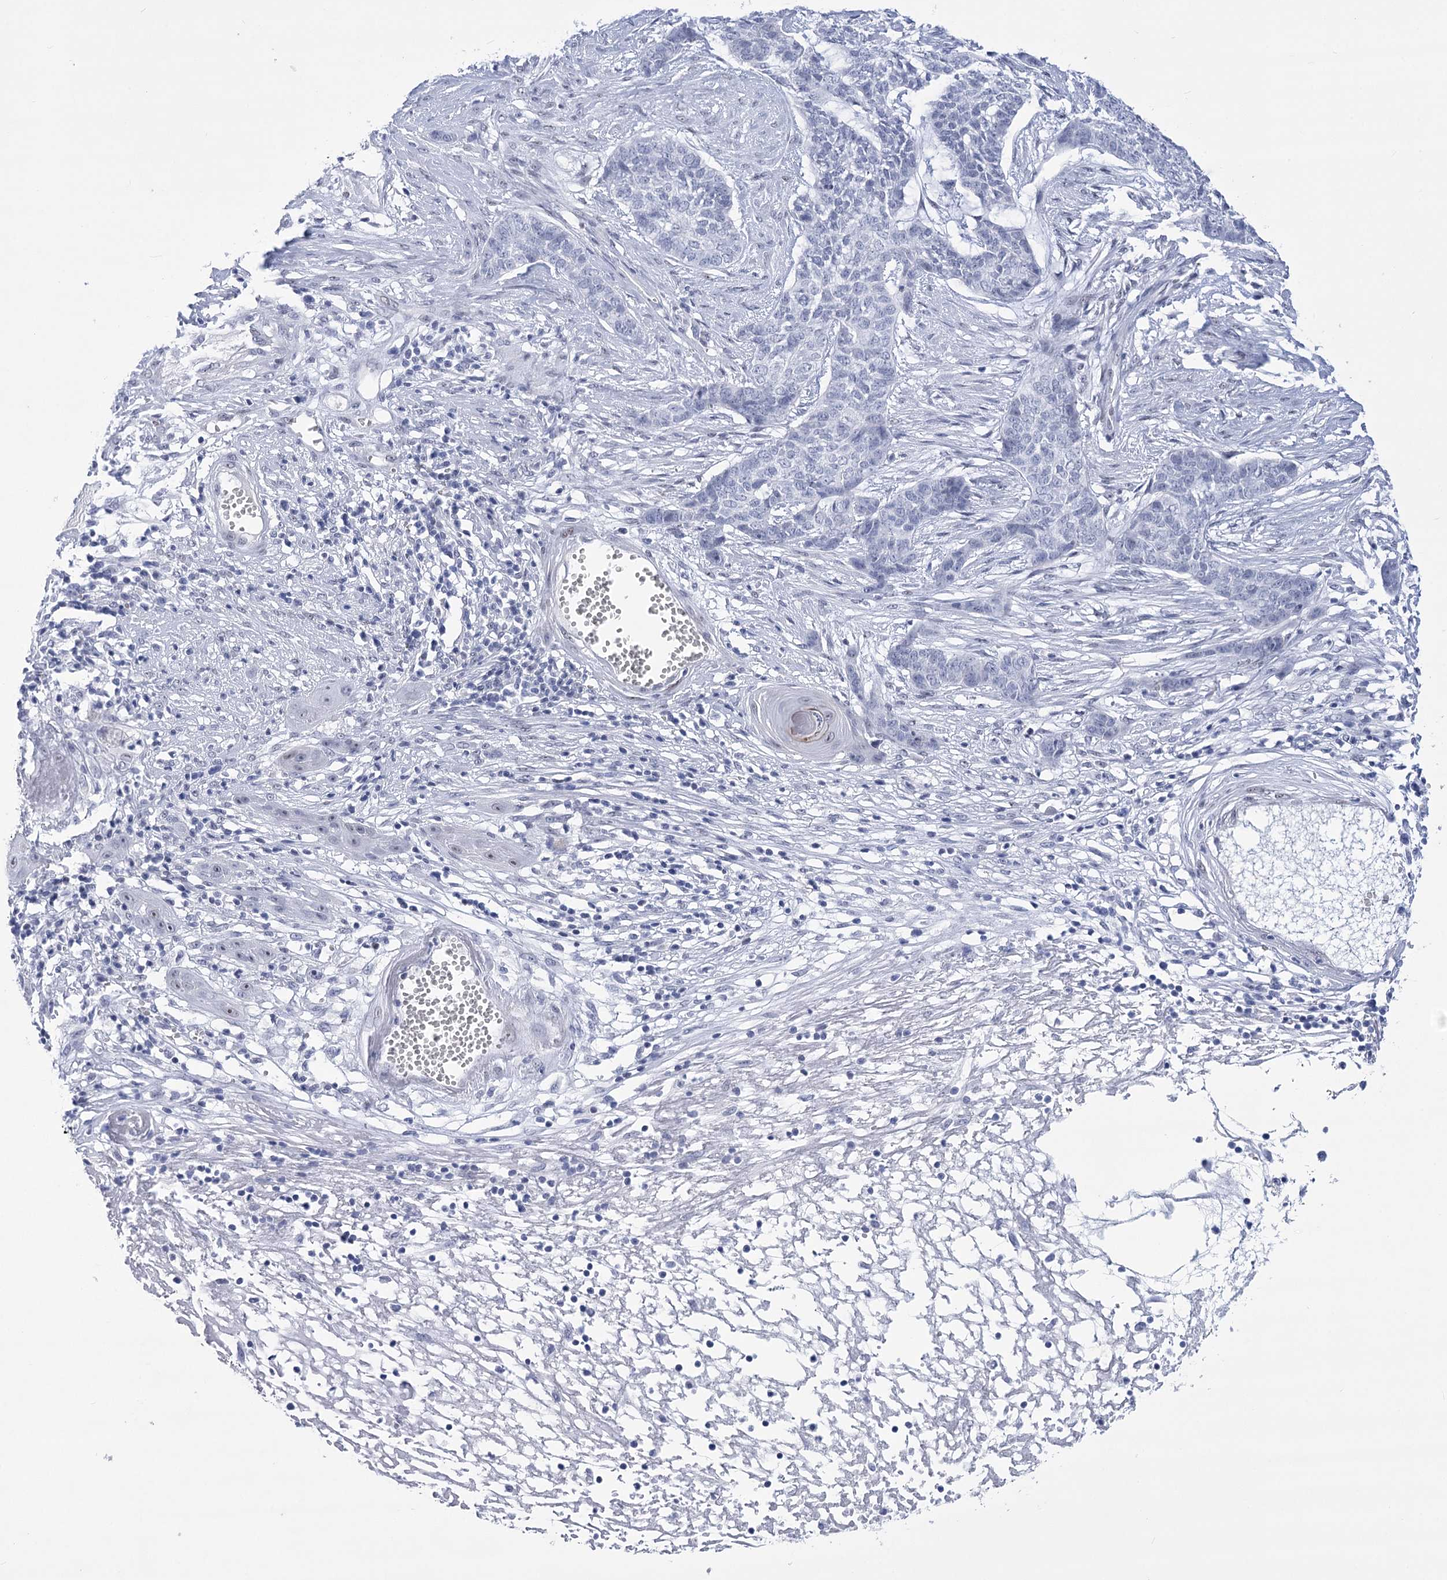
{"staining": {"intensity": "negative", "quantity": "none", "location": "none"}, "tissue": "skin cancer", "cell_type": "Tumor cells", "image_type": "cancer", "snomed": [{"axis": "morphology", "description": "Basal cell carcinoma"}, {"axis": "topography", "description": "Skin"}], "caption": "A high-resolution micrograph shows IHC staining of skin basal cell carcinoma, which displays no significant staining in tumor cells.", "gene": "HORMAD1", "patient": {"sex": "female", "age": 64}}